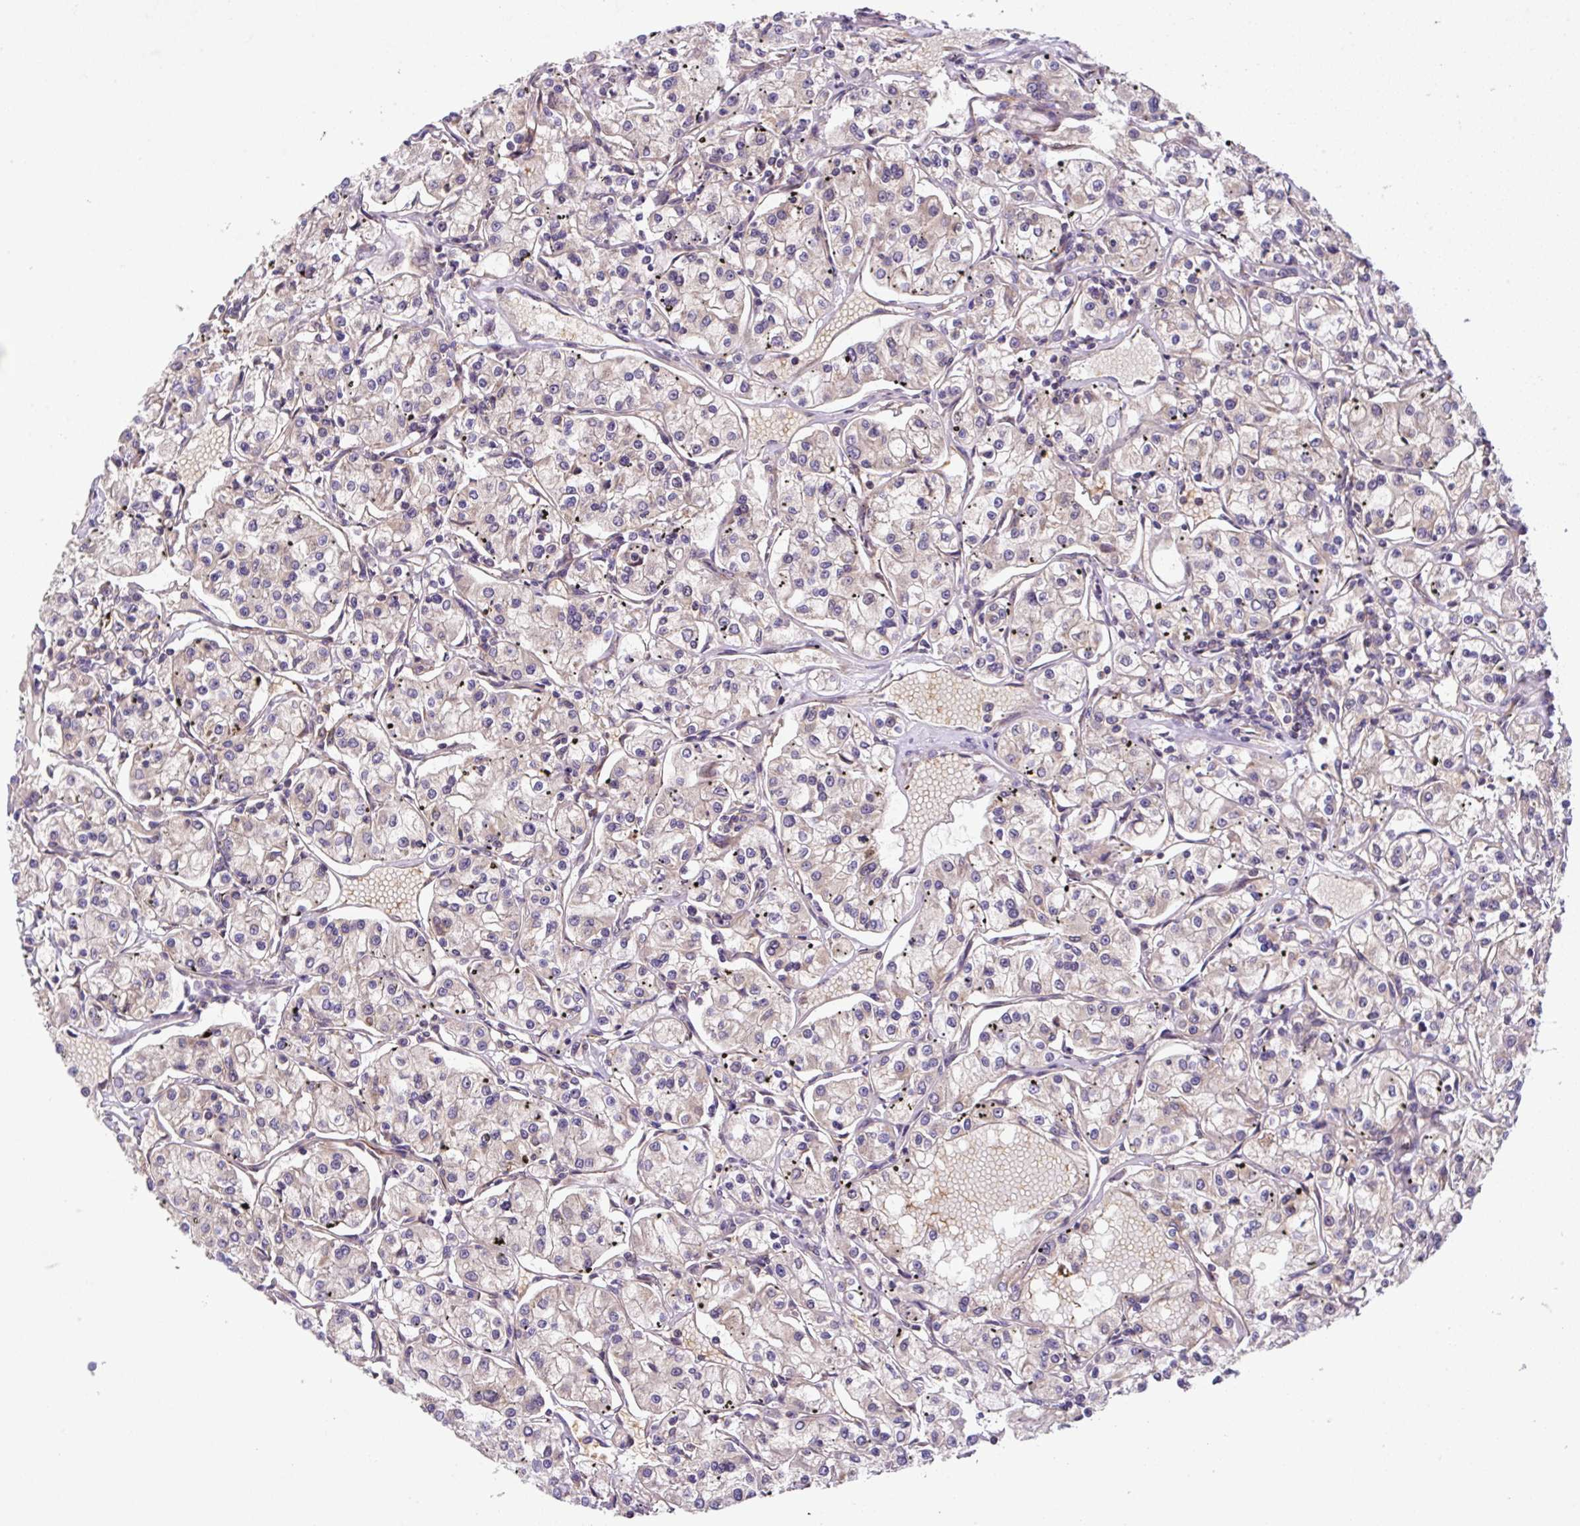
{"staining": {"intensity": "negative", "quantity": "none", "location": "none"}, "tissue": "renal cancer", "cell_type": "Tumor cells", "image_type": "cancer", "snomed": [{"axis": "morphology", "description": "Adenocarcinoma, NOS"}, {"axis": "topography", "description": "Kidney"}], "caption": "High power microscopy photomicrograph of an immunohistochemistry (IHC) histopathology image of renal adenocarcinoma, revealing no significant staining in tumor cells.", "gene": "APOBEC3D", "patient": {"sex": "female", "age": 59}}